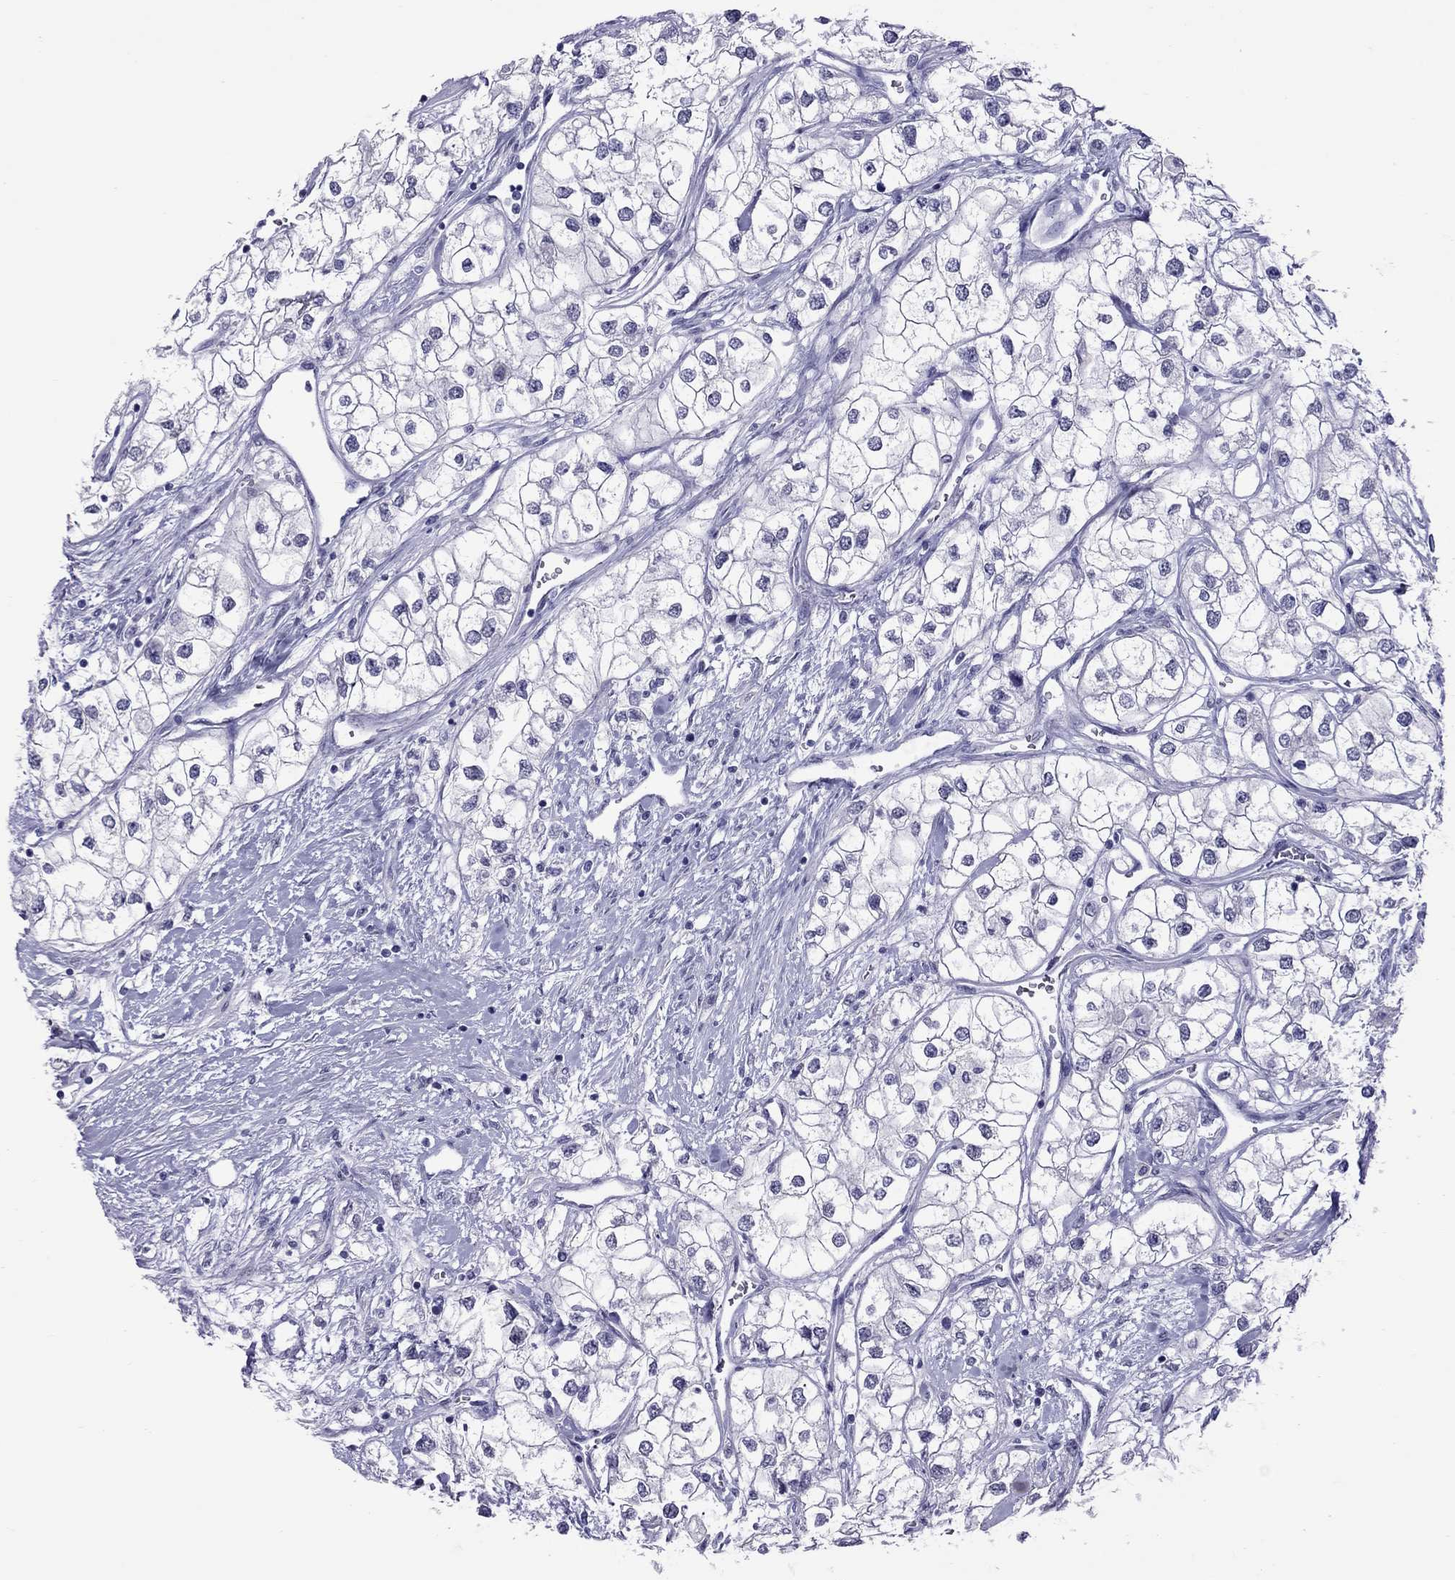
{"staining": {"intensity": "negative", "quantity": "none", "location": "none"}, "tissue": "renal cancer", "cell_type": "Tumor cells", "image_type": "cancer", "snomed": [{"axis": "morphology", "description": "Adenocarcinoma, NOS"}, {"axis": "topography", "description": "Kidney"}], "caption": "Adenocarcinoma (renal) stained for a protein using immunohistochemistry (IHC) demonstrates no expression tumor cells.", "gene": "CHRNB3", "patient": {"sex": "male", "age": 59}}